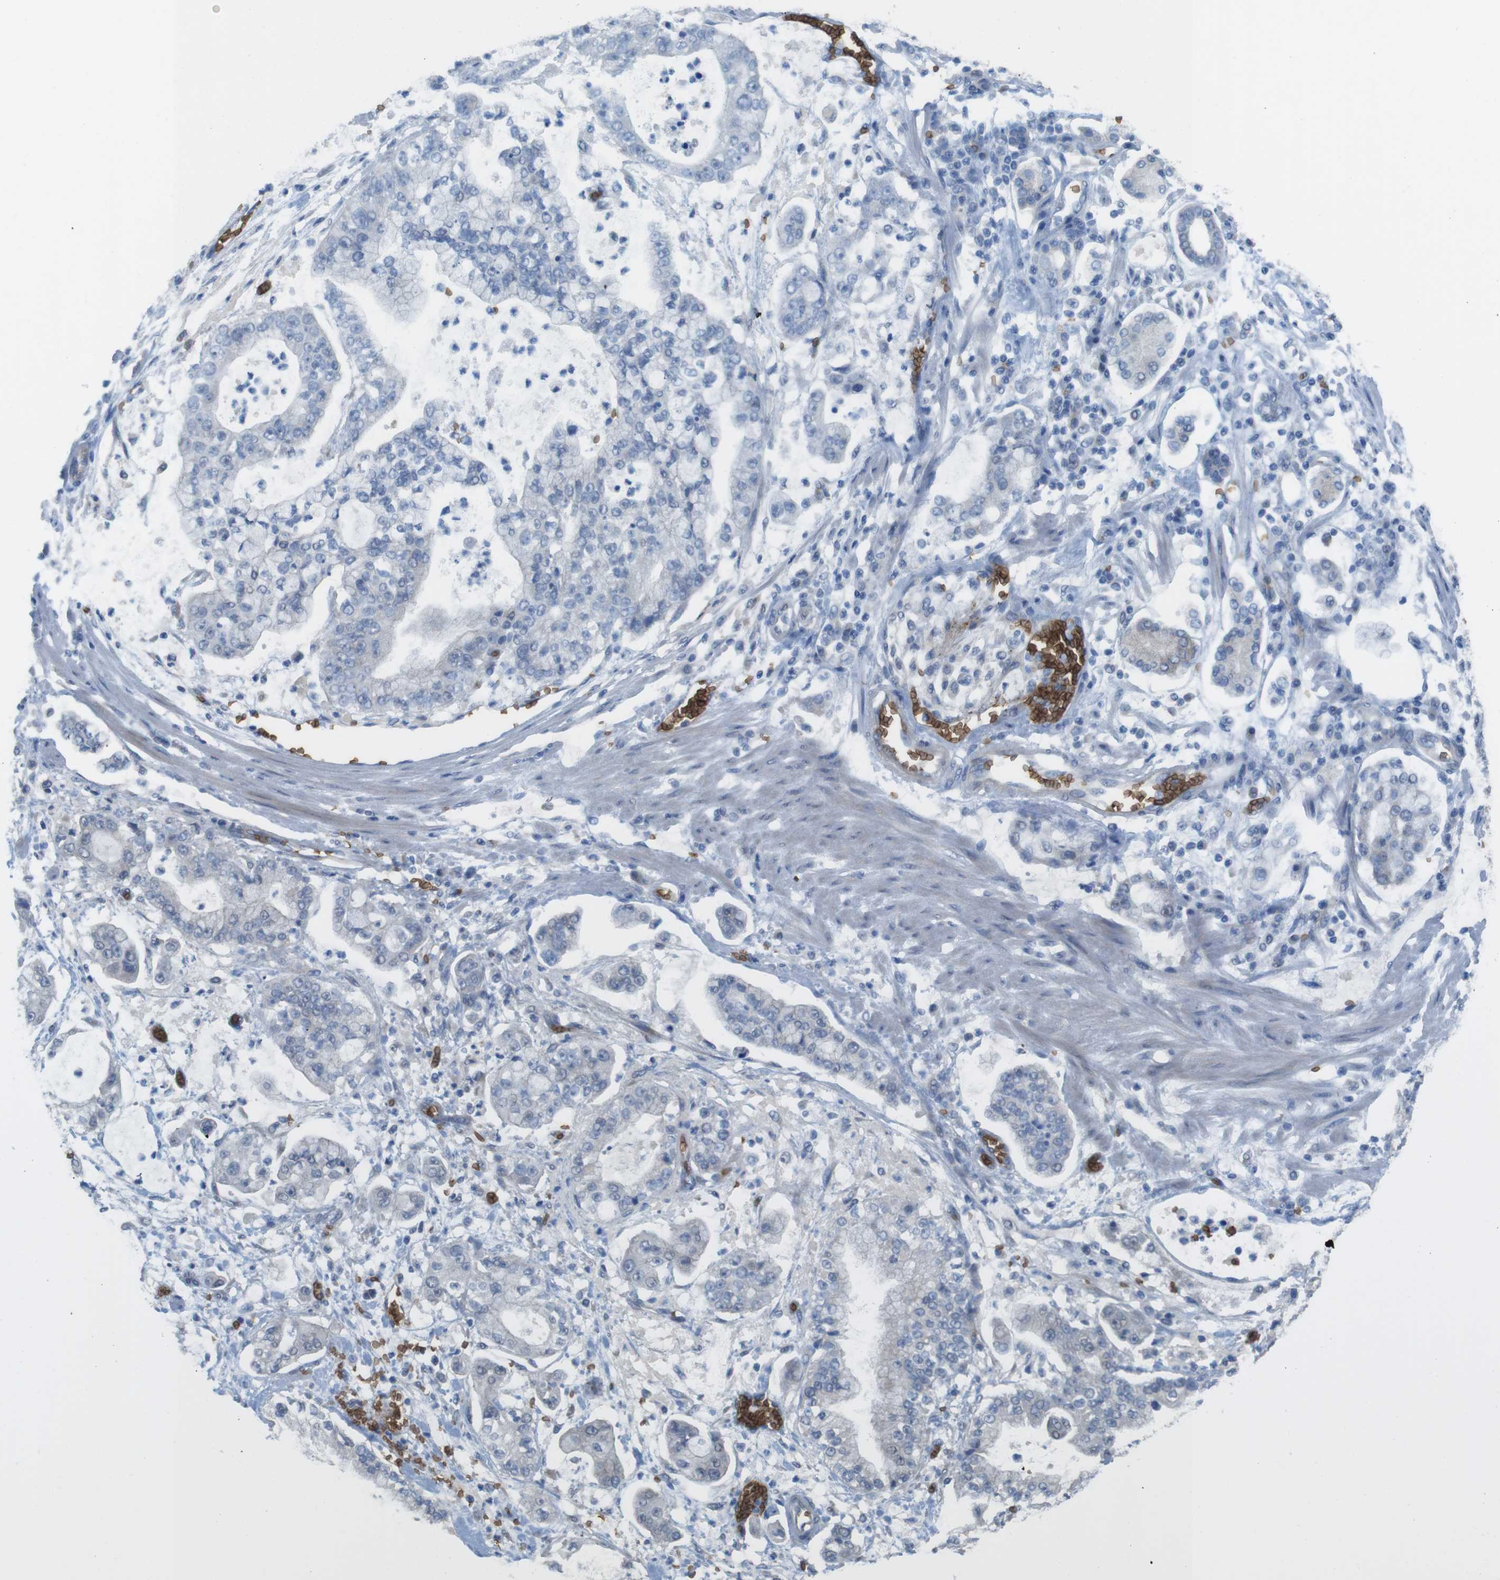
{"staining": {"intensity": "negative", "quantity": "none", "location": "none"}, "tissue": "stomach cancer", "cell_type": "Tumor cells", "image_type": "cancer", "snomed": [{"axis": "morphology", "description": "Adenocarcinoma, NOS"}, {"axis": "topography", "description": "Stomach"}], "caption": "IHC histopathology image of stomach cancer (adenocarcinoma) stained for a protein (brown), which reveals no staining in tumor cells.", "gene": "GYPA", "patient": {"sex": "male", "age": 76}}